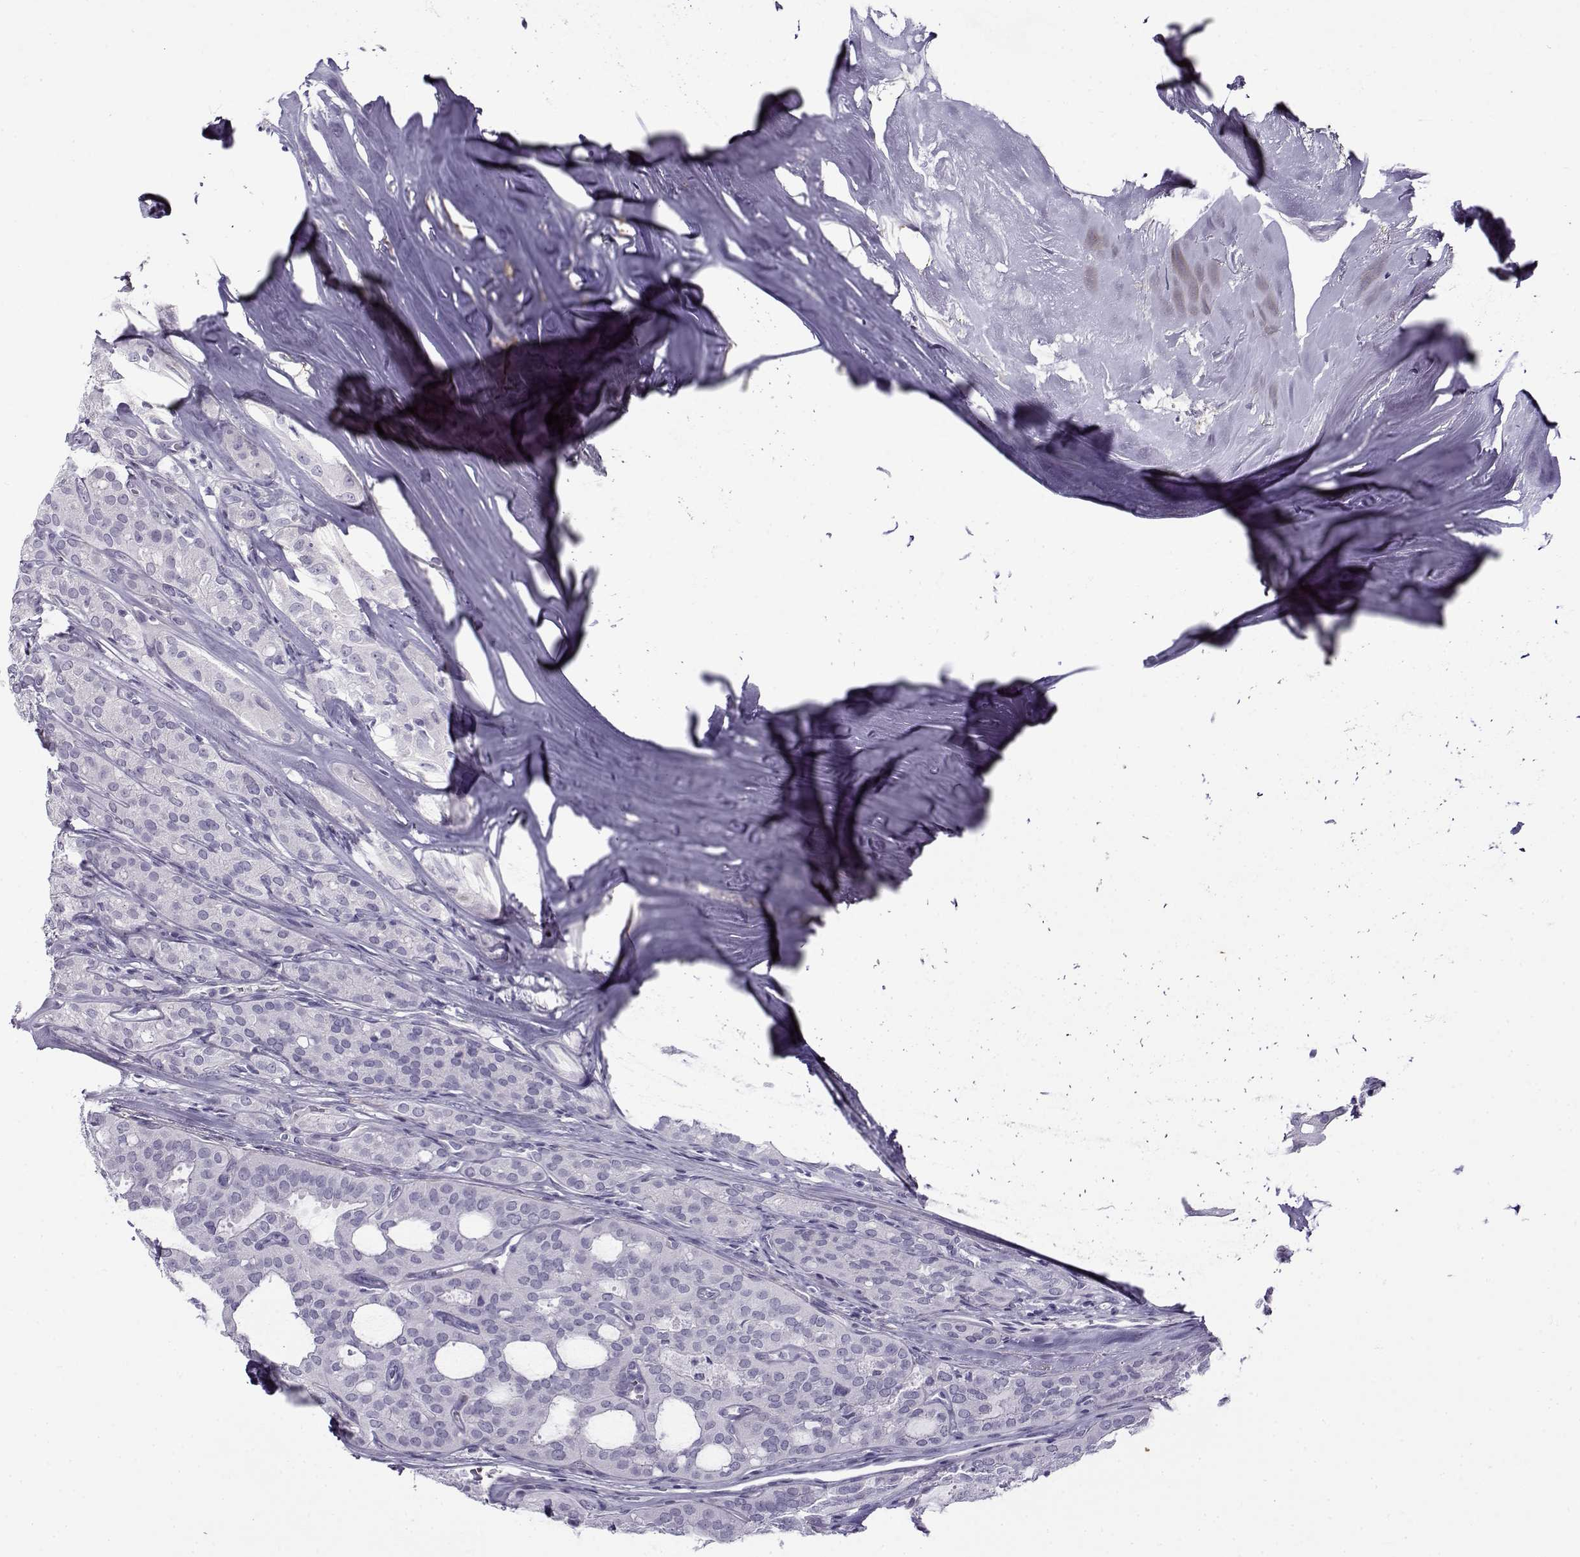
{"staining": {"intensity": "negative", "quantity": "none", "location": "none"}, "tissue": "thyroid cancer", "cell_type": "Tumor cells", "image_type": "cancer", "snomed": [{"axis": "morphology", "description": "Follicular adenoma carcinoma, NOS"}, {"axis": "topography", "description": "Thyroid gland"}], "caption": "The image exhibits no significant positivity in tumor cells of thyroid follicular adenoma carcinoma.", "gene": "GTSF1L", "patient": {"sex": "male", "age": 75}}